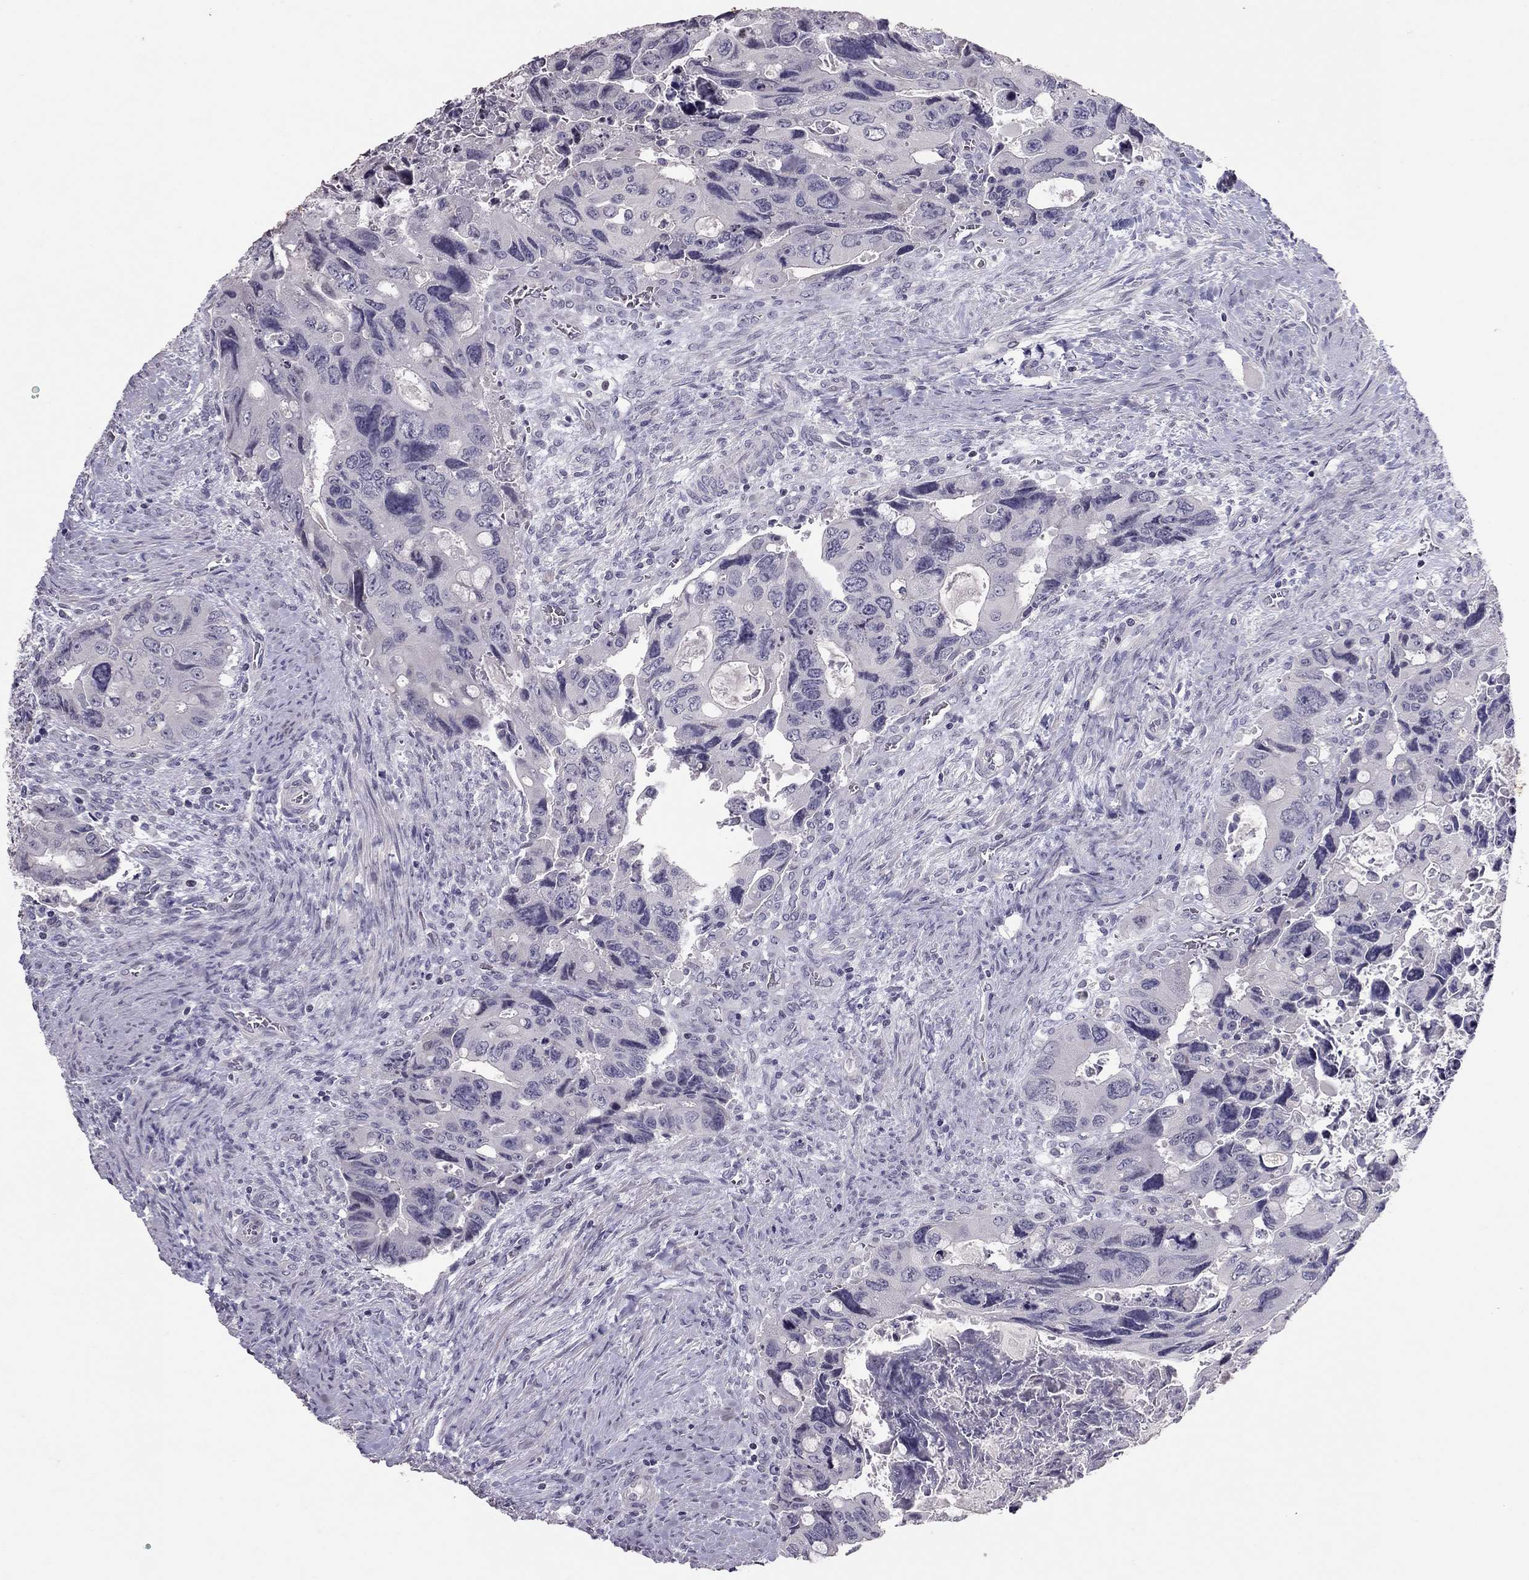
{"staining": {"intensity": "negative", "quantity": "none", "location": "none"}, "tissue": "colorectal cancer", "cell_type": "Tumor cells", "image_type": "cancer", "snomed": [{"axis": "morphology", "description": "Adenocarcinoma, NOS"}, {"axis": "topography", "description": "Rectum"}], "caption": "Immunohistochemistry (IHC) image of human colorectal cancer (adenocarcinoma) stained for a protein (brown), which shows no expression in tumor cells.", "gene": "TSHB", "patient": {"sex": "male", "age": 62}}